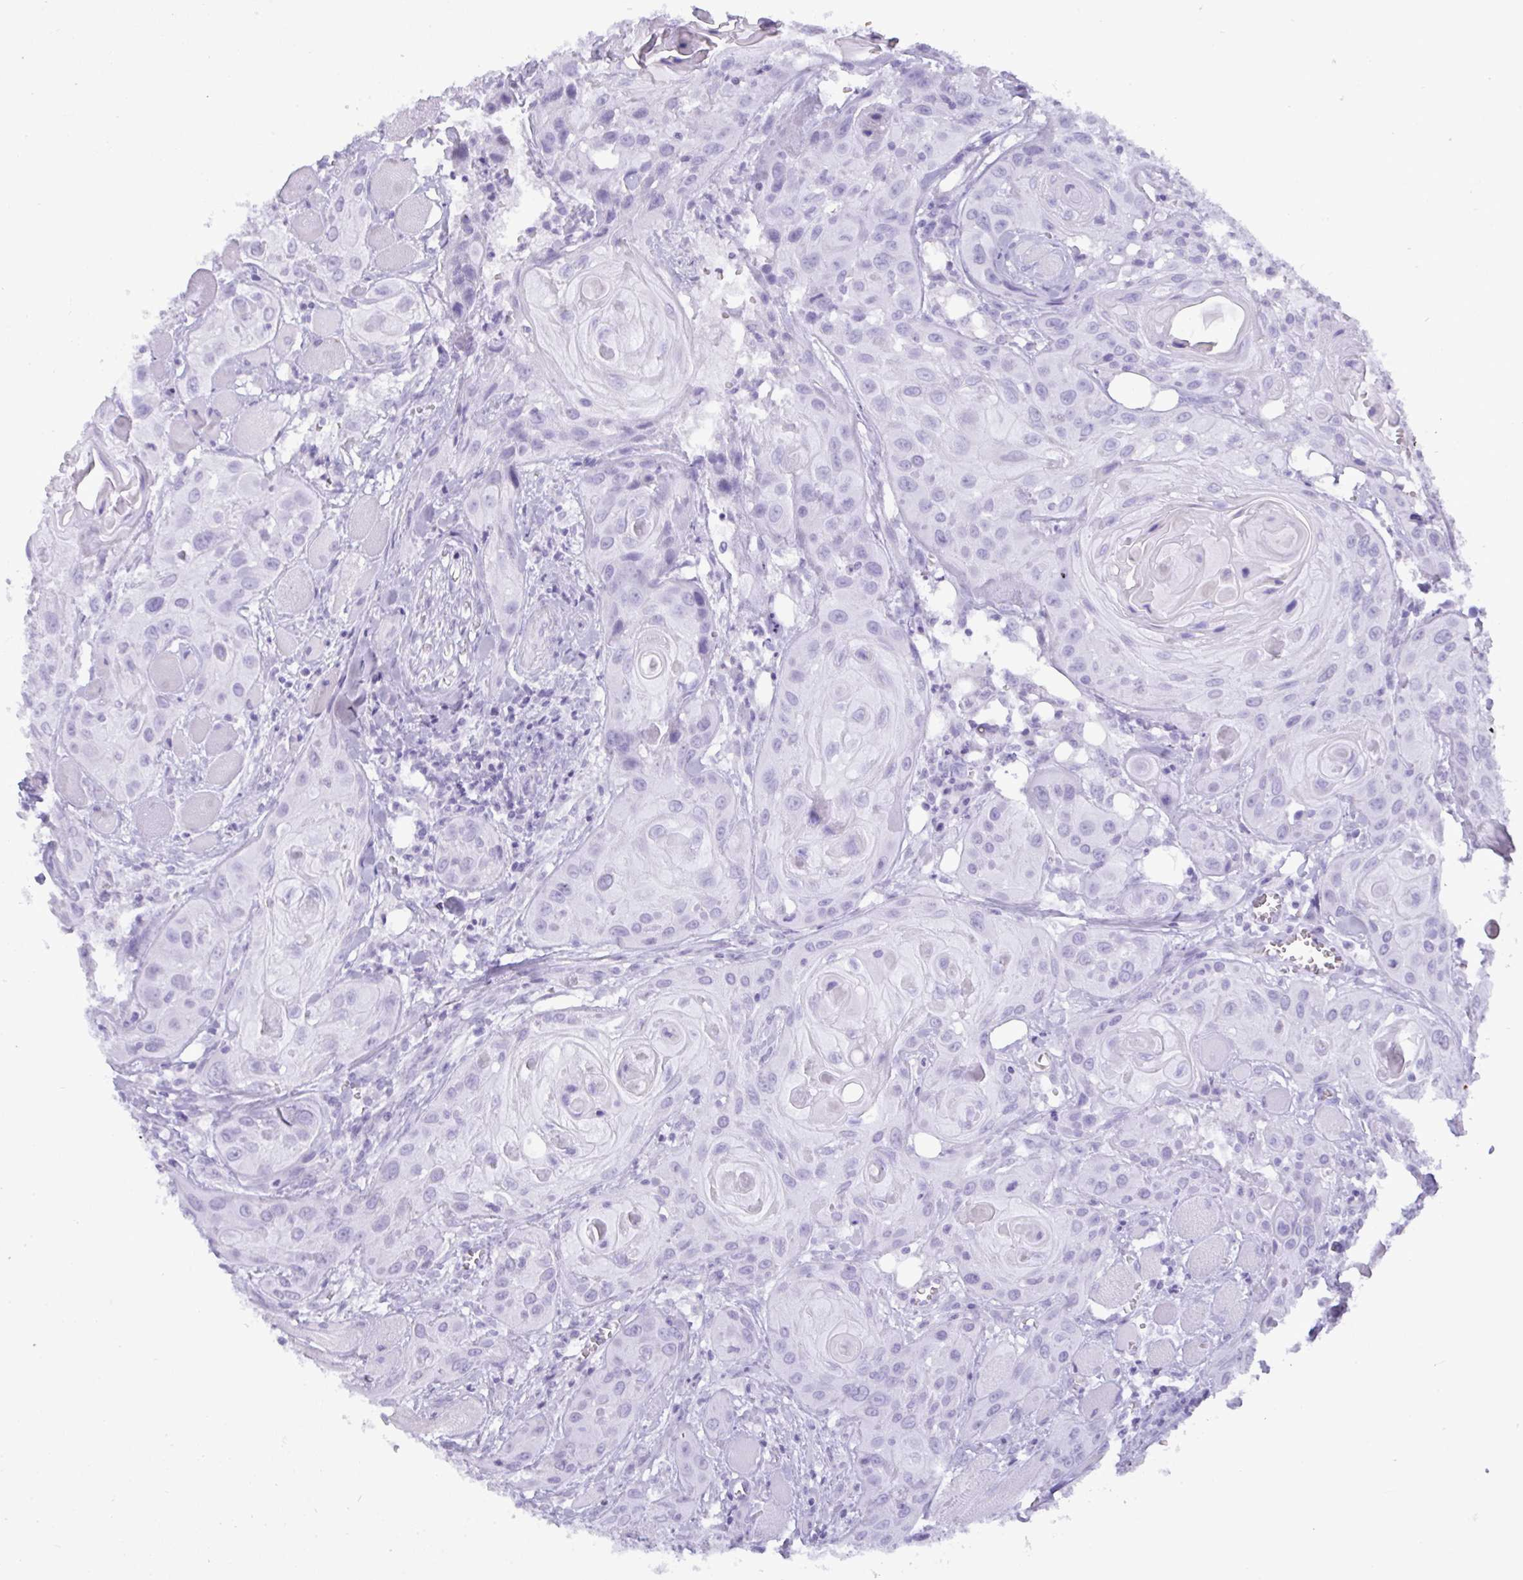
{"staining": {"intensity": "negative", "quantity": "none", "location": "none"}, "tissue": "head and neck cancer", "cell_type": "Tumor cells", "image_type": "cancer", "snomed": [{"axis": "morphology", "description": "Squamous cell carcinoma, NOS"}, {"axis": "topography", "description": "Oral tissue"}, {"axis": "topography", "description": "Head-Neck"}], "caption": "A micrograph of human head and neck squamous cell carcinoma is negative for staining in tumor cells.", "gene": "C4orf33", "patient": {"sex": "male", "age": 58}}